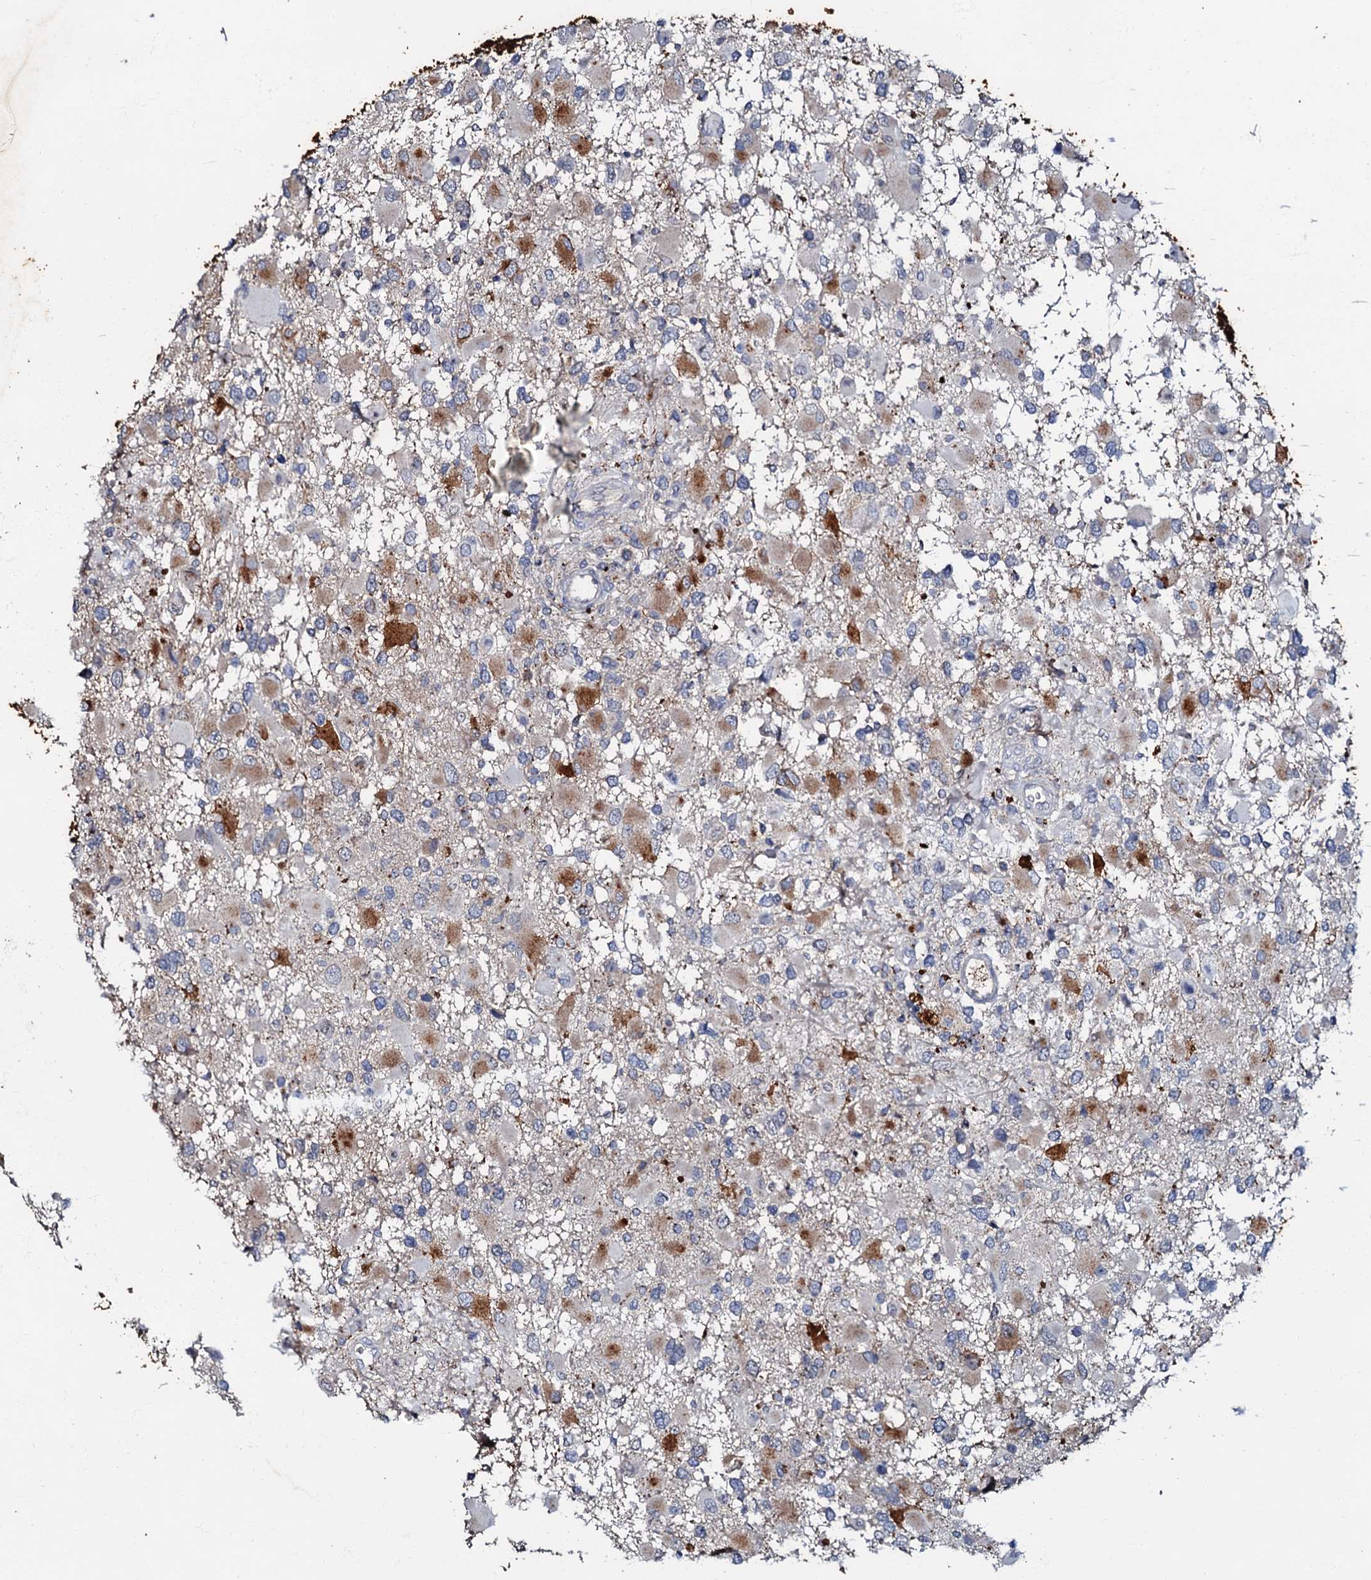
{"staining": {"intensity": "moderate", "quantity": "<25%", "location": "cytoplasmic/membranous"}, "tissue": "glioma", "cell_type": "Tumor cells", "image_type": "cancer", "snomed": [{"axis": "morphology", "description": "Glioma, malignant, High grade"}, {"axis": "topography", "description": "Brain"}], "caption": "Glioma stained with DAB (3,3'-diaminobenzidine) IHC reveals low levels of moderate cytoplasmic/membranous staining in about <25% of tumor cells.", "gene": "MANSC4", "patient": {"sex": "male", "age": 53}}